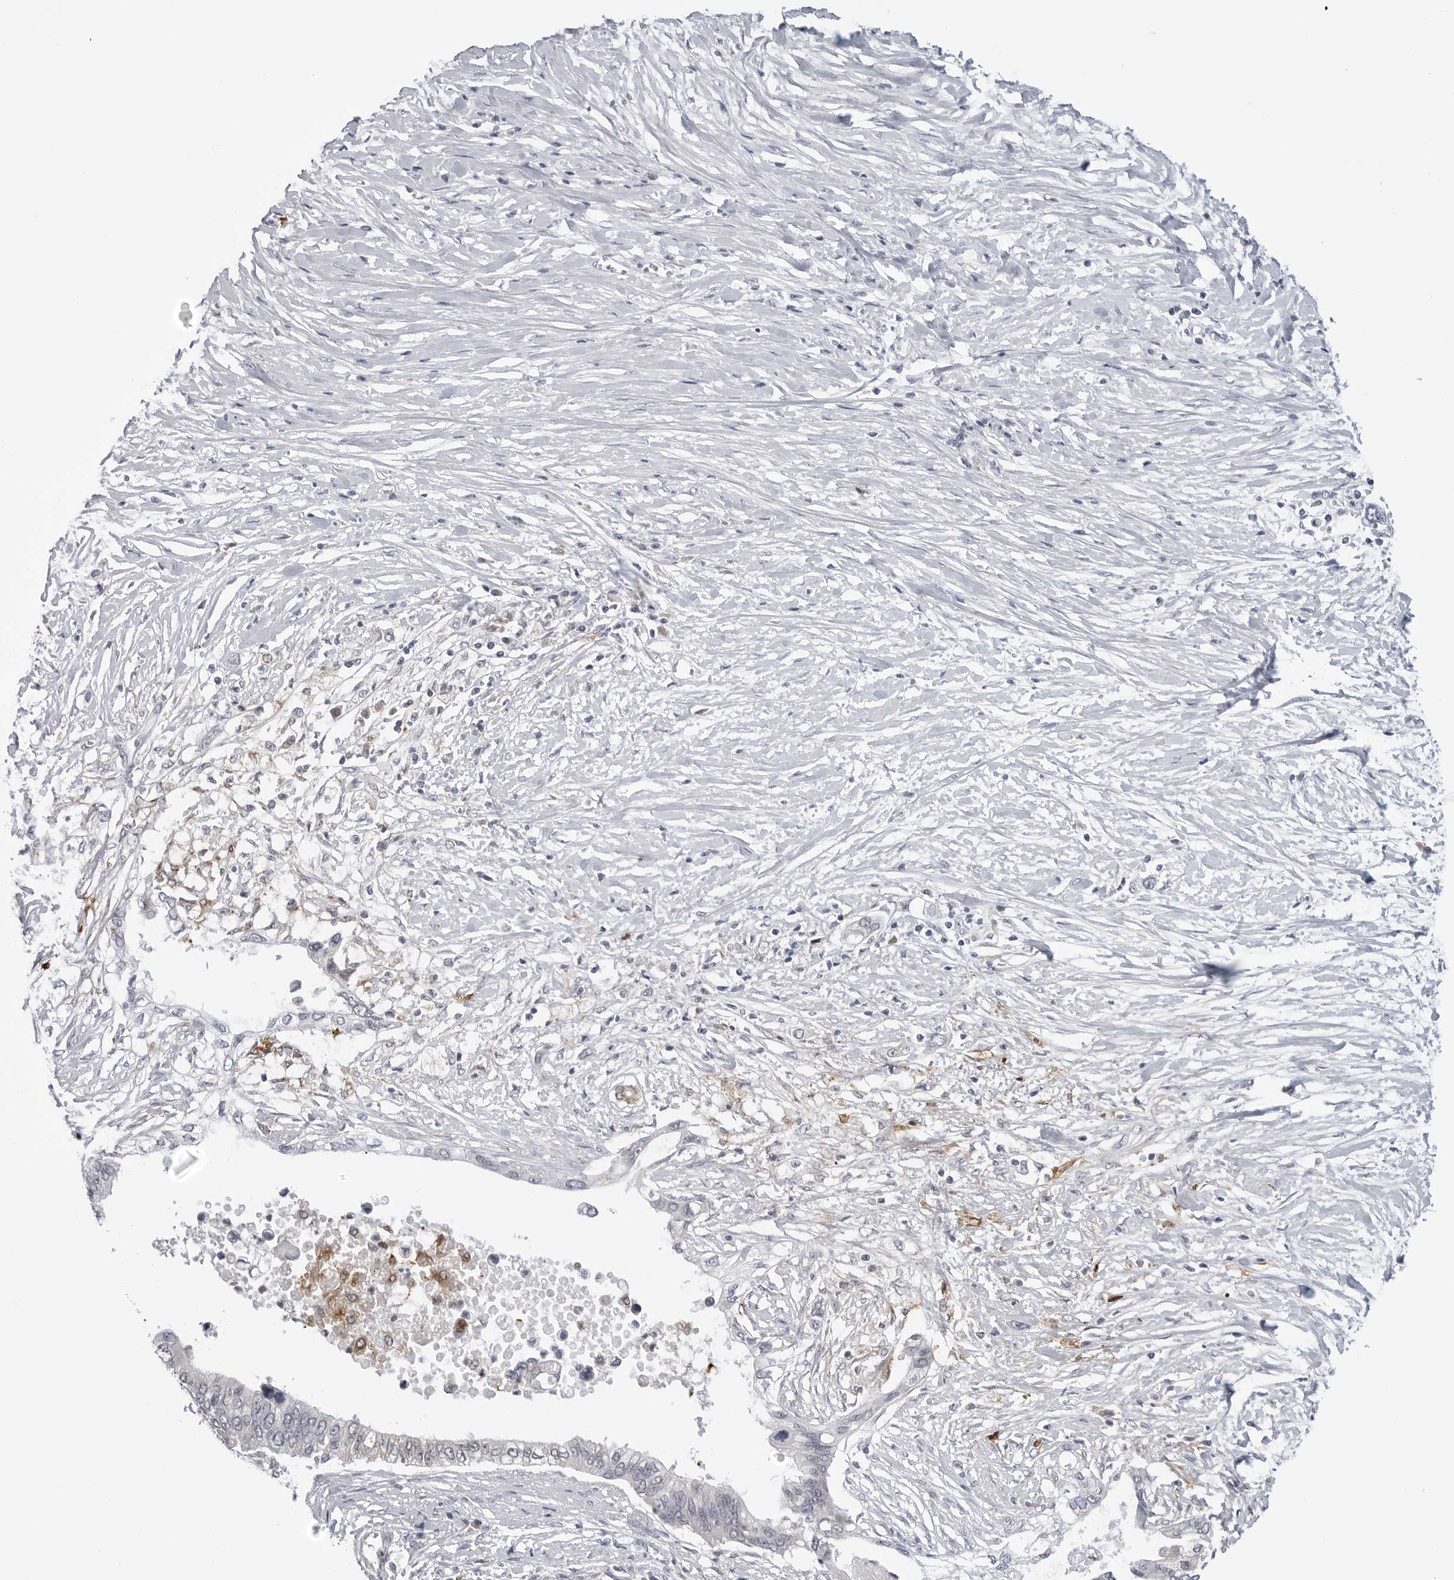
{"staining": {"intensity": "negative", "quantity": "none", "location": "none"}, "tissue": "pancreatic cancer", "cell_type": "Tumor cells", "image_type": "cancer", "snomed": [{"axis": "morphology", "description": "Normal tissue, NOS"}, {"axis": "morphology", "description": "Adenocarcinoma, NOS"}, {"axis": "topography", "description": "Pancreas"}, {"axis": "topography", "description": "Peripheral nerve tissue"}], "caption": "DAB immunohistochemical staining of human pancreatic adenocarcinoma reveals no significant staining in tumor cells.", "gene": "CDK20", "patient": {"sex": "male", "age": 59}}